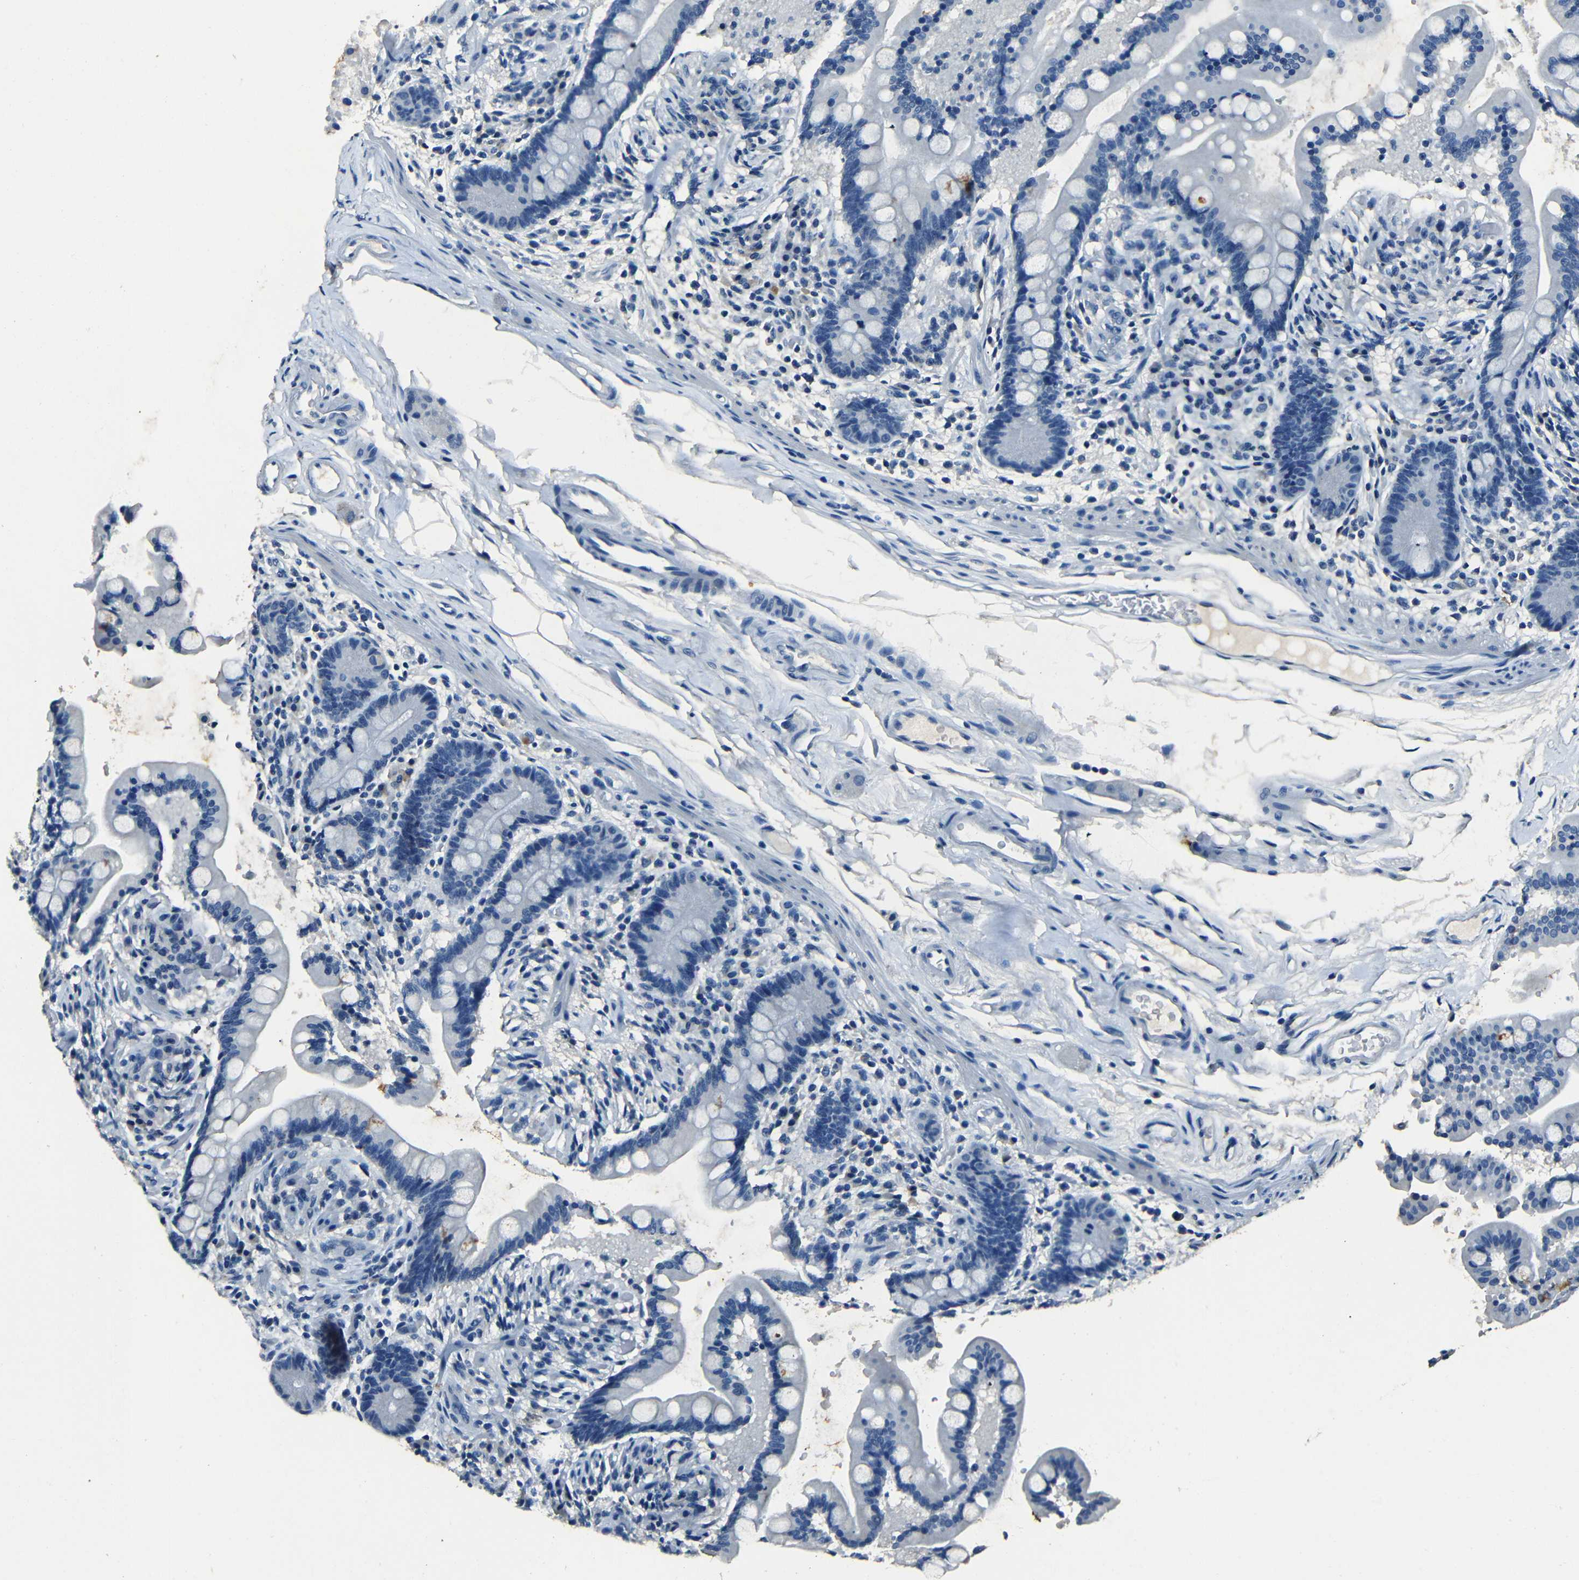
{"staining": {"intensity": "negative", "quantity": "none", "location": "none"}, "tissue": "colon", "cell_type": "Endothelial cells", "image_type": "normal", "snomed": [{"axis": "morphology", "description": "Normal tissue, NOS"}, {"axis": "topography", "description": "Colon"}], "caption": "Immunohistochemical staining of normal colon exhibits no significant staining in endothelial cells.", "gene": "NCMAP", "patient": {"sex": "male", "age": 73}}